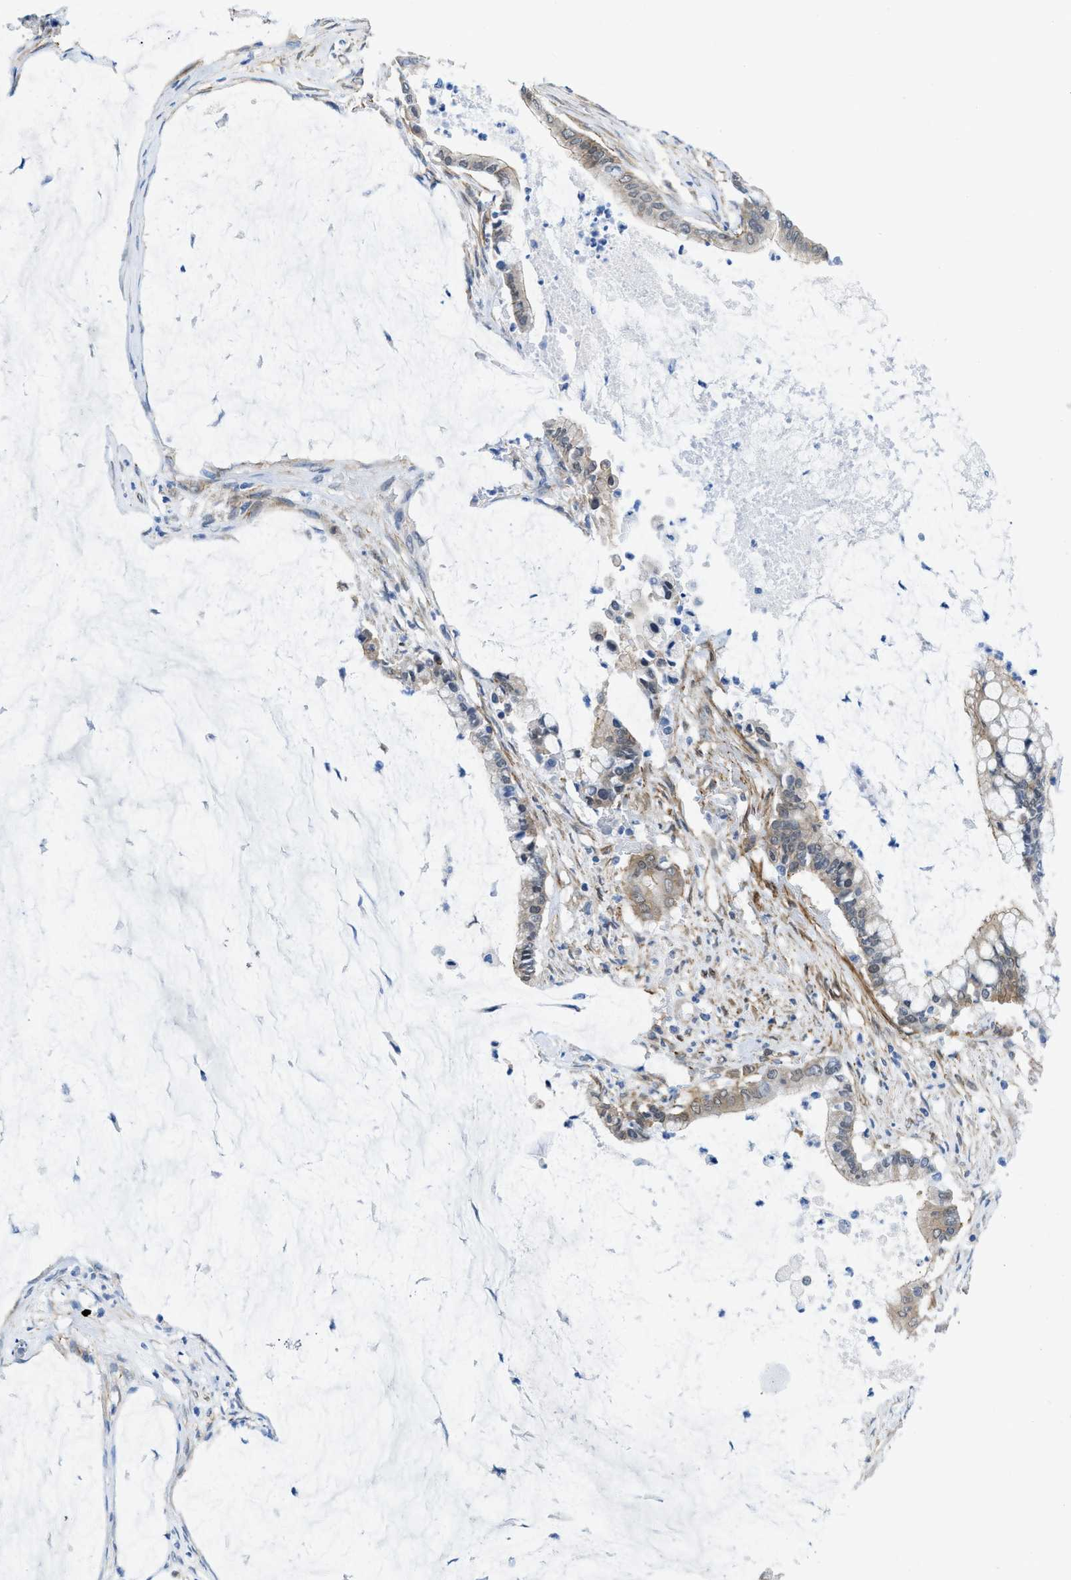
{"staining": {"intensity": "weak", "quantity": "<25%", "location": "cytoplasmic/membranous"}, "tissue": "pancreatic cancer", "cell_type": "Tumor cells", "image_type": "cancer", "snomed": [{"axis": "morphology", "description": "Adenocarcinoma, NOS"}, {"axis": "topography", "description": "Pancreas"}], "caption": "This is an immunohistochemistry (IHC) micrograph of pancreatic cancer. There is no positivity in tumor cells.", "gene": "PDLIM5", "patient": {"sex": "male", "age": 41}}